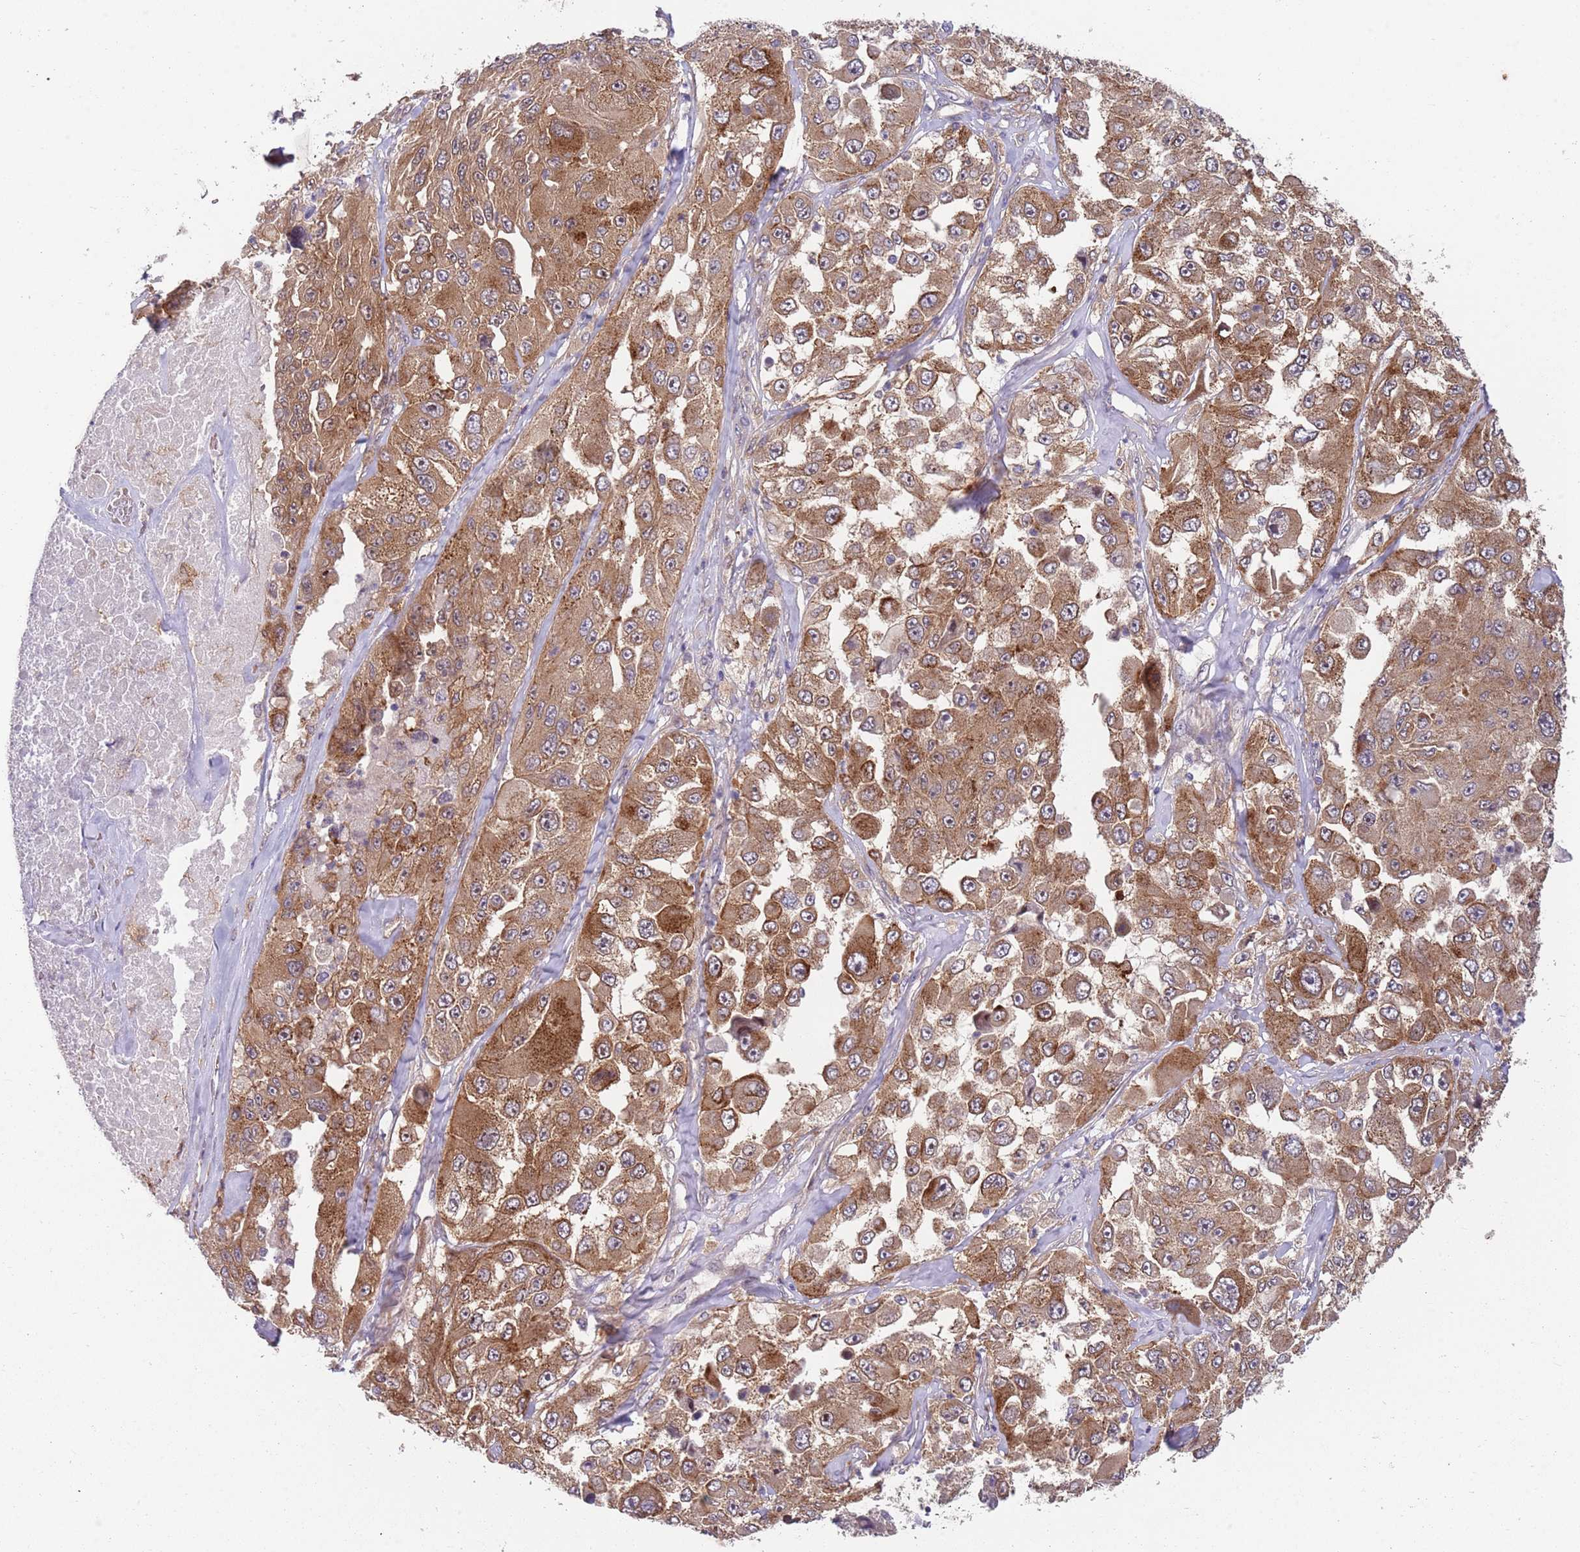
{"staining": {"intensity": "moderate", "quantity": ">75%", "location": "cytoplasmic/membranous,nuclear"}, "tissue": "melanoma", "cell_type": "Tumor cells", "image_type": "cancer", "snomed": [{"axis": "morphology", "description": "Malignant melanoma, Metastatic site"}, {"axis": "topography", "description": "Lymph node"}], "caption": "The histopathology image reveals a brown stain indicating the presence of a protein in the cytoplasmic/membranous and nuclear of tumor cells in melanoma.", "gene": "GGA1", "patient": {"sex": "male", "age": 62}}